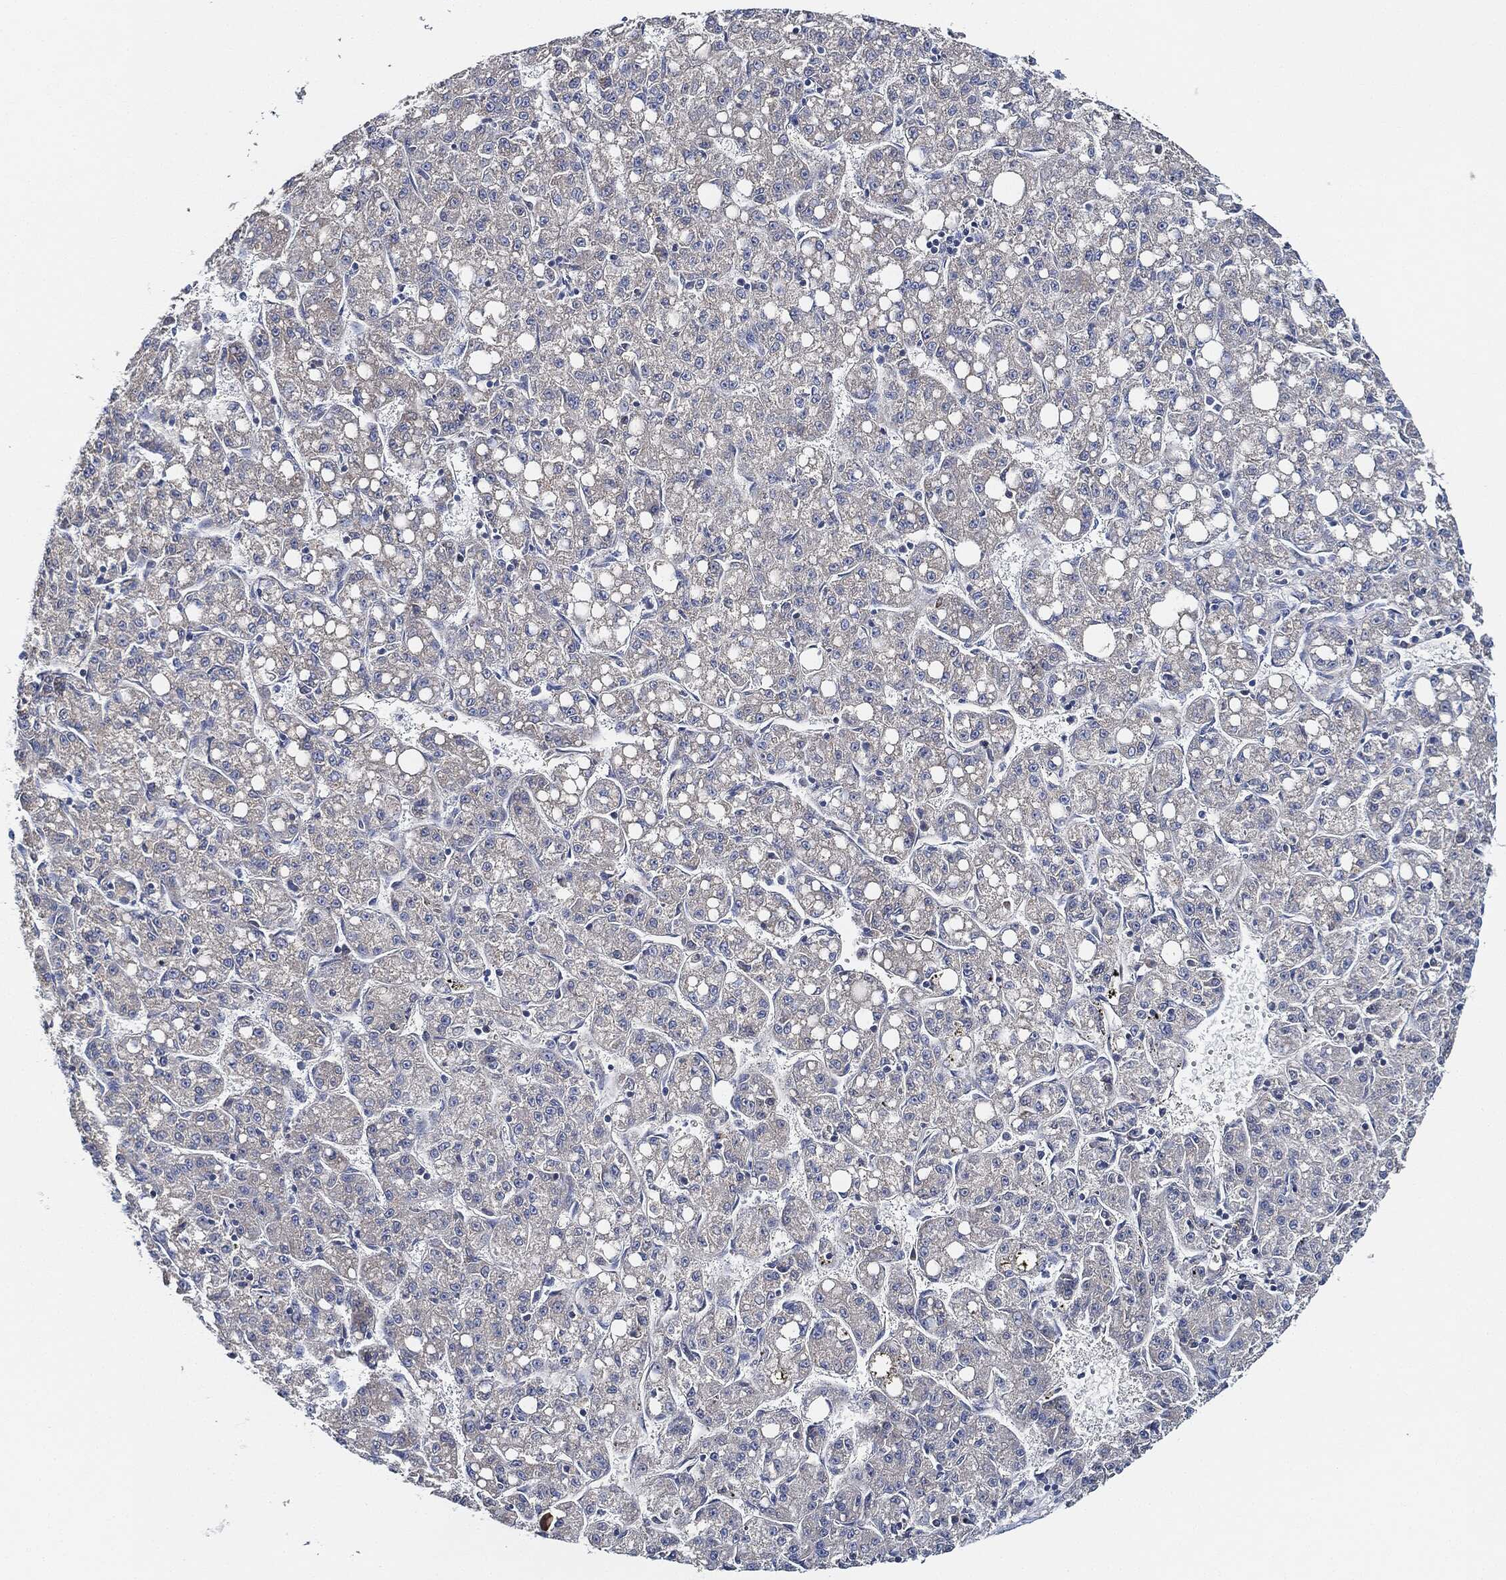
{"staining": {"intensity": "negative", "quantity": "none", "location": "none"}, "tissue": "liver cancer", "cell_type": "Tumor cells", "image_type": "cancer", "snomed": [{"axis": "morphology", "description": "Carcinoma, Hepatocellular, NOS"}, {"axis": "topography", "description": "Liver"}], "caption": "Liver cancer (hepatocellular carcinoma) stained for a protein using immunohistochemistry displays no staining tumor cells.", "gene": "THSD1", "patient": {"sex": "female", "age": 65}}